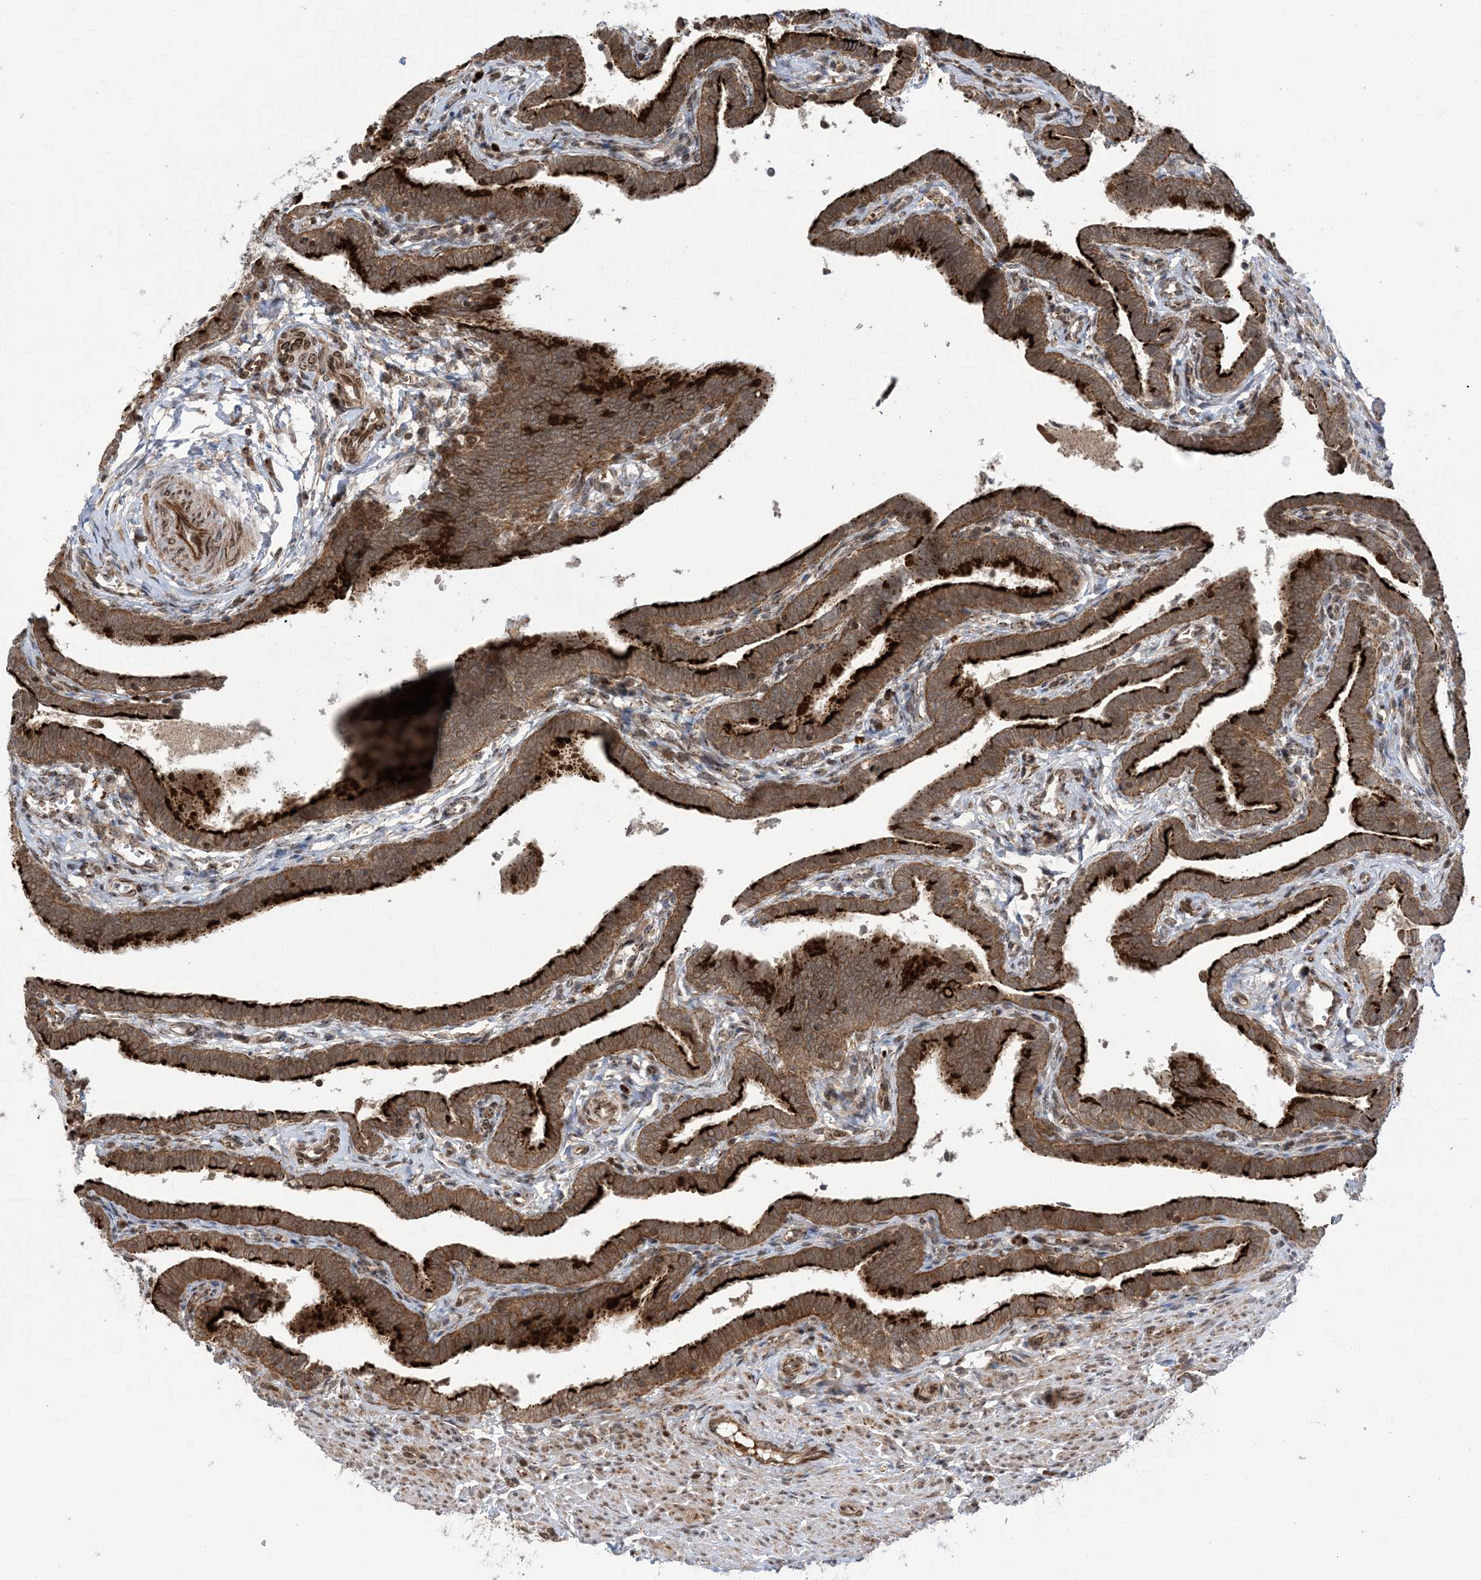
{"staining": {"intensity": "strong", "quantity": "25%-75%", "location": "cytoplasmic/membranous"}, "tissue": "fallopian tube", "cell_type": "Glandular cells", "image_type": "normal", "snomed": [{"axis": "morphology", "description": "Normal tissue, NOS"}, {"axis": "topography", "description": "Fallopian tube"}], "caption": "Glandular cells show high levels of strong cytoplasmic/membranous staining in approximately 25%-75% of cells in normal human fallopian tube. (DAB IHC, brown staining for protein, blue staining for nuclei).", "gene": "CASP4", "patient": {"sex": "female", "age": 36}}